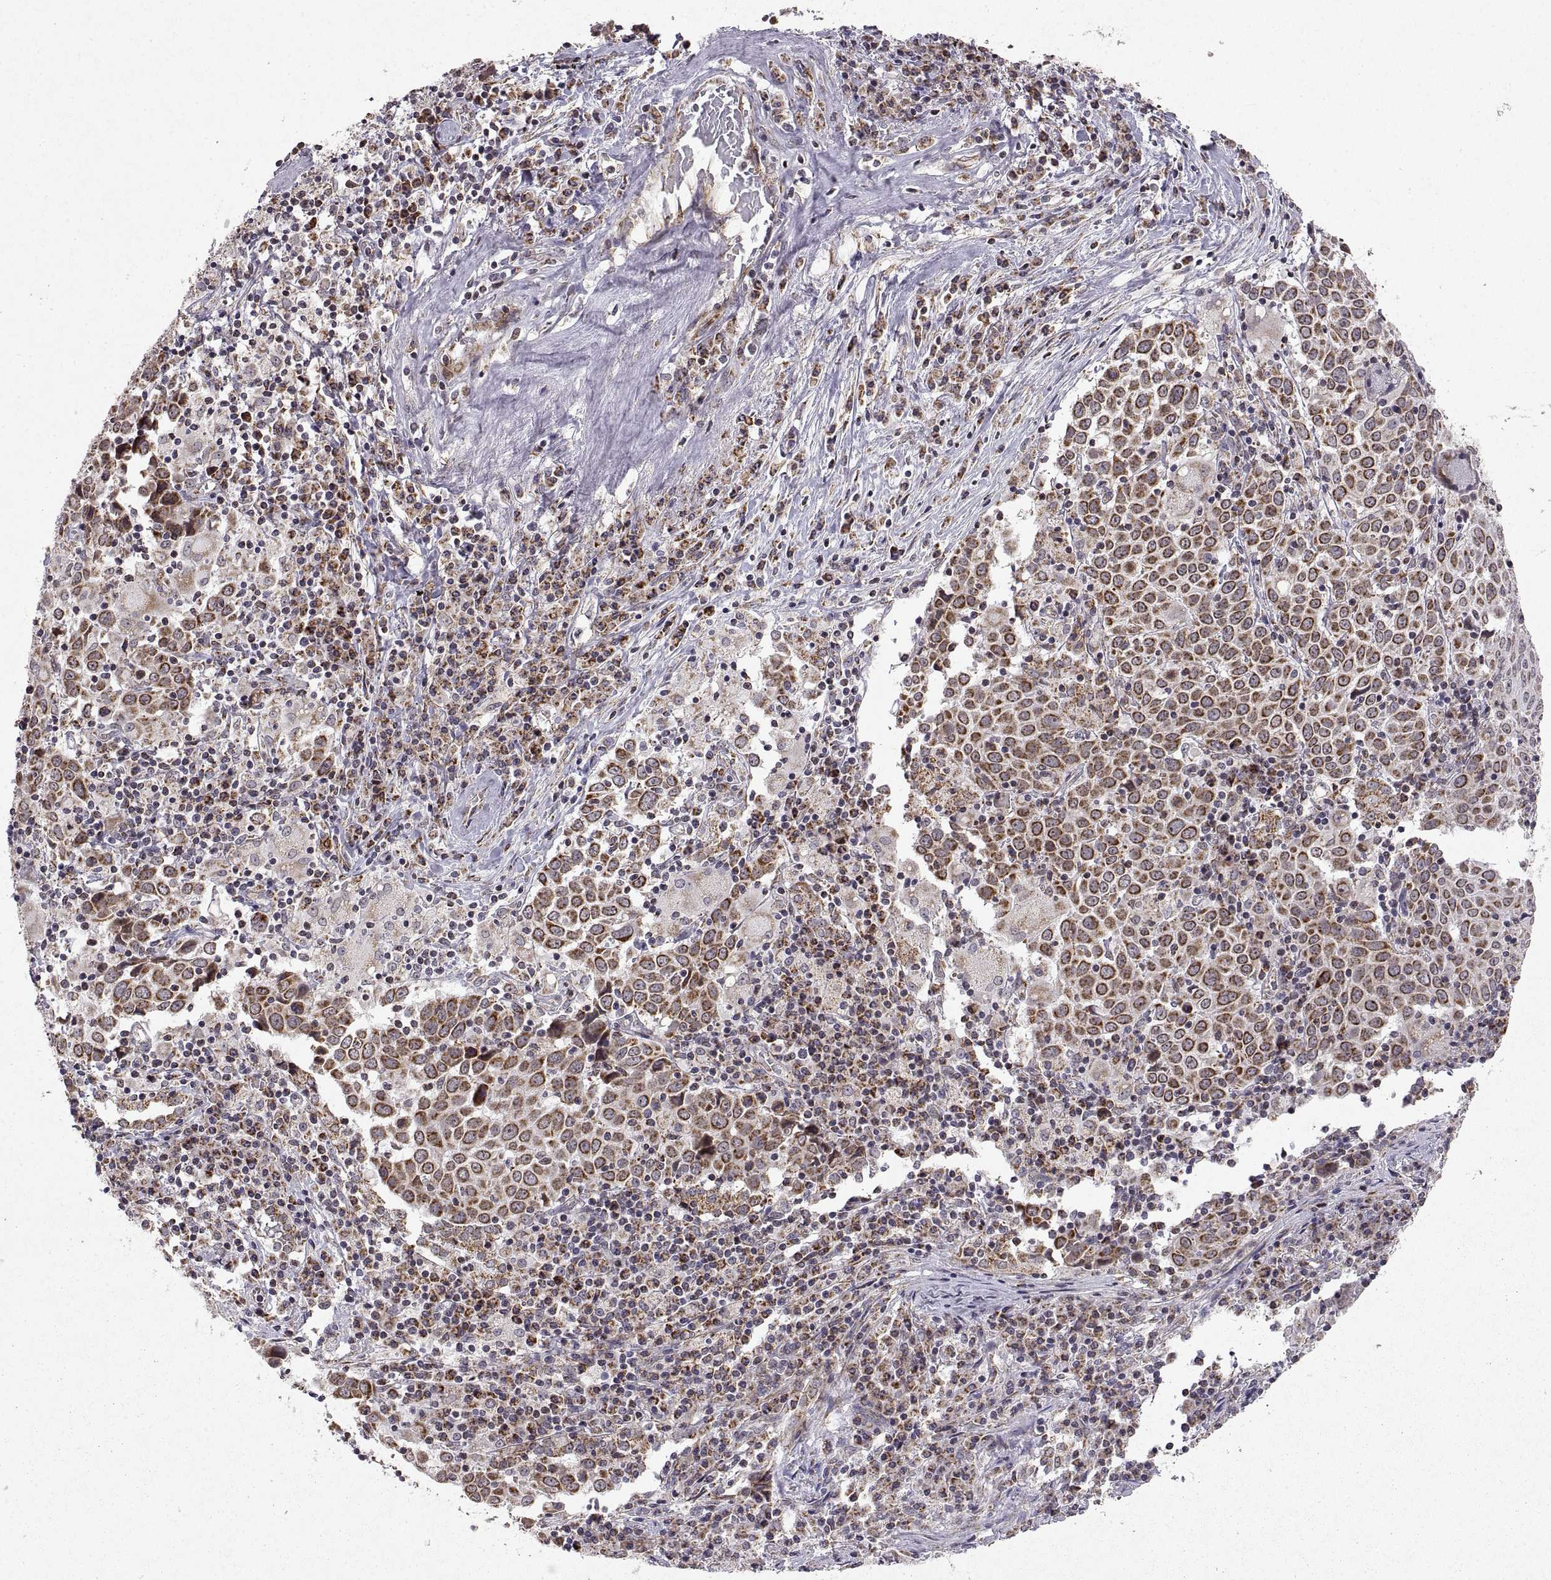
{"staining": {"intensity": "moderate", "quantity": ">75%", "location": "cytoplasmic/membranous"}, "tissue": "lung cancer", "cell_type": "Tumor cells", "image_type": "cancer", "snomed": [{"axis": "morphology", "description": "Squamous cell carcinoma, NOS"}, {"axis": "topography", "description": "Lung"}], "caption": "This is an image of IHC staining of lung cancer, which shows moderate positivity in the cytoplasmic/membranous of tumor cells.", "gene": "MANBAL", "patient": {"sex": "male", "age": 57}}